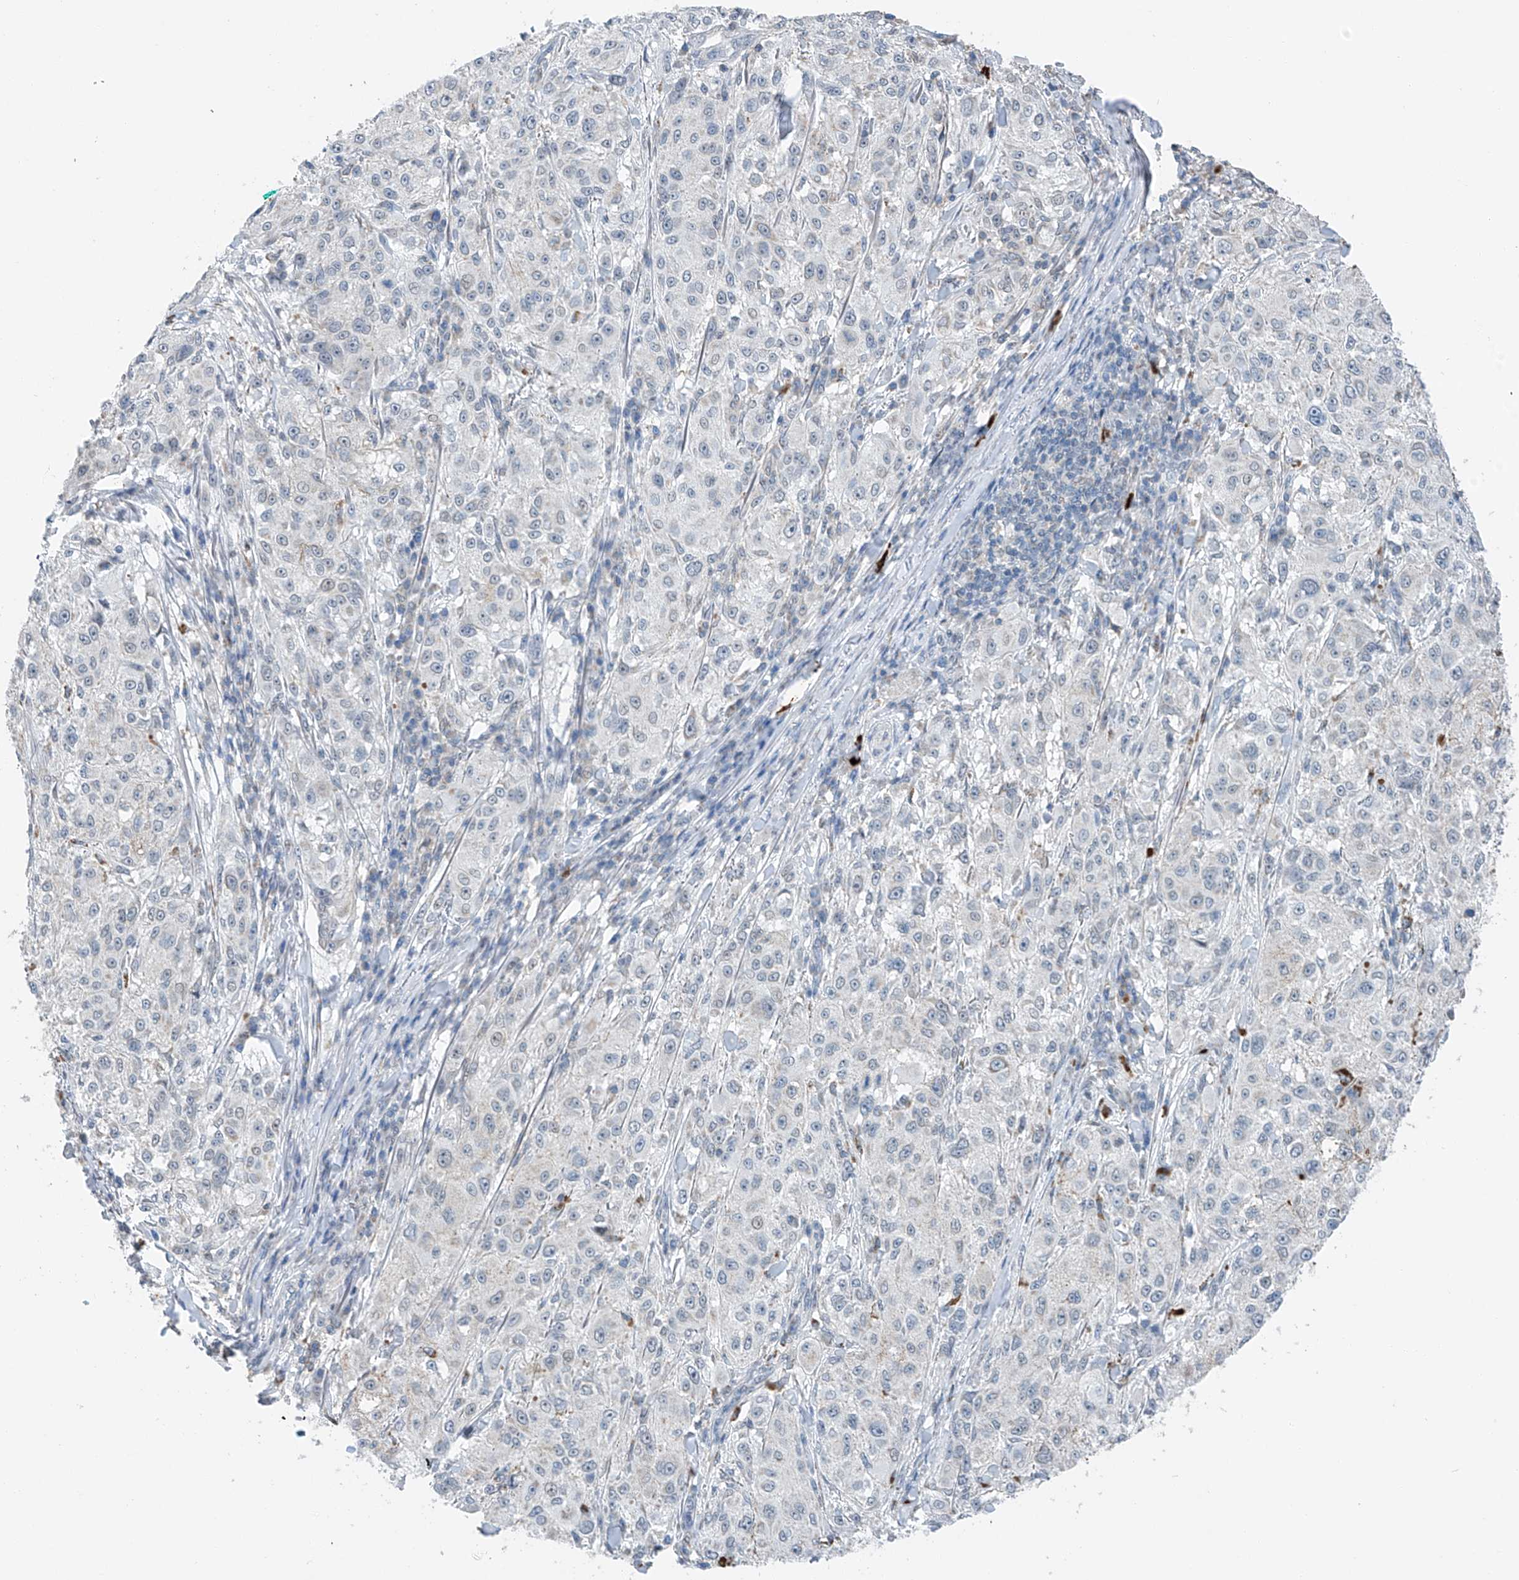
{"staining": {"intensity": "negative", "quantity": "none", "location": "none"}, "tissue": "melanoma", "cell_type": "Tumor cells", "image_type": "cancer", "snomed": [{"axis": "morphology", "description": "Necrosis, NOS"}, {"axis": "morphology", "description": "Malignant melanoma, NOS"}, {"axis": "topography", "description": "Skin"}], "caption": "This micrograph is of melanoma stained with IHC to label a protein in brown with the nuclei are counter-stained blue. There is no expression in tumor cells. Brightfield microscopy of IHC stained with DAB (3,3'-diaminobenzidine) (brown) and hematoxylin (blue), captured at high magnification.", "gene": "KLF15", "patient": {"sex": "female", "age": 87}}